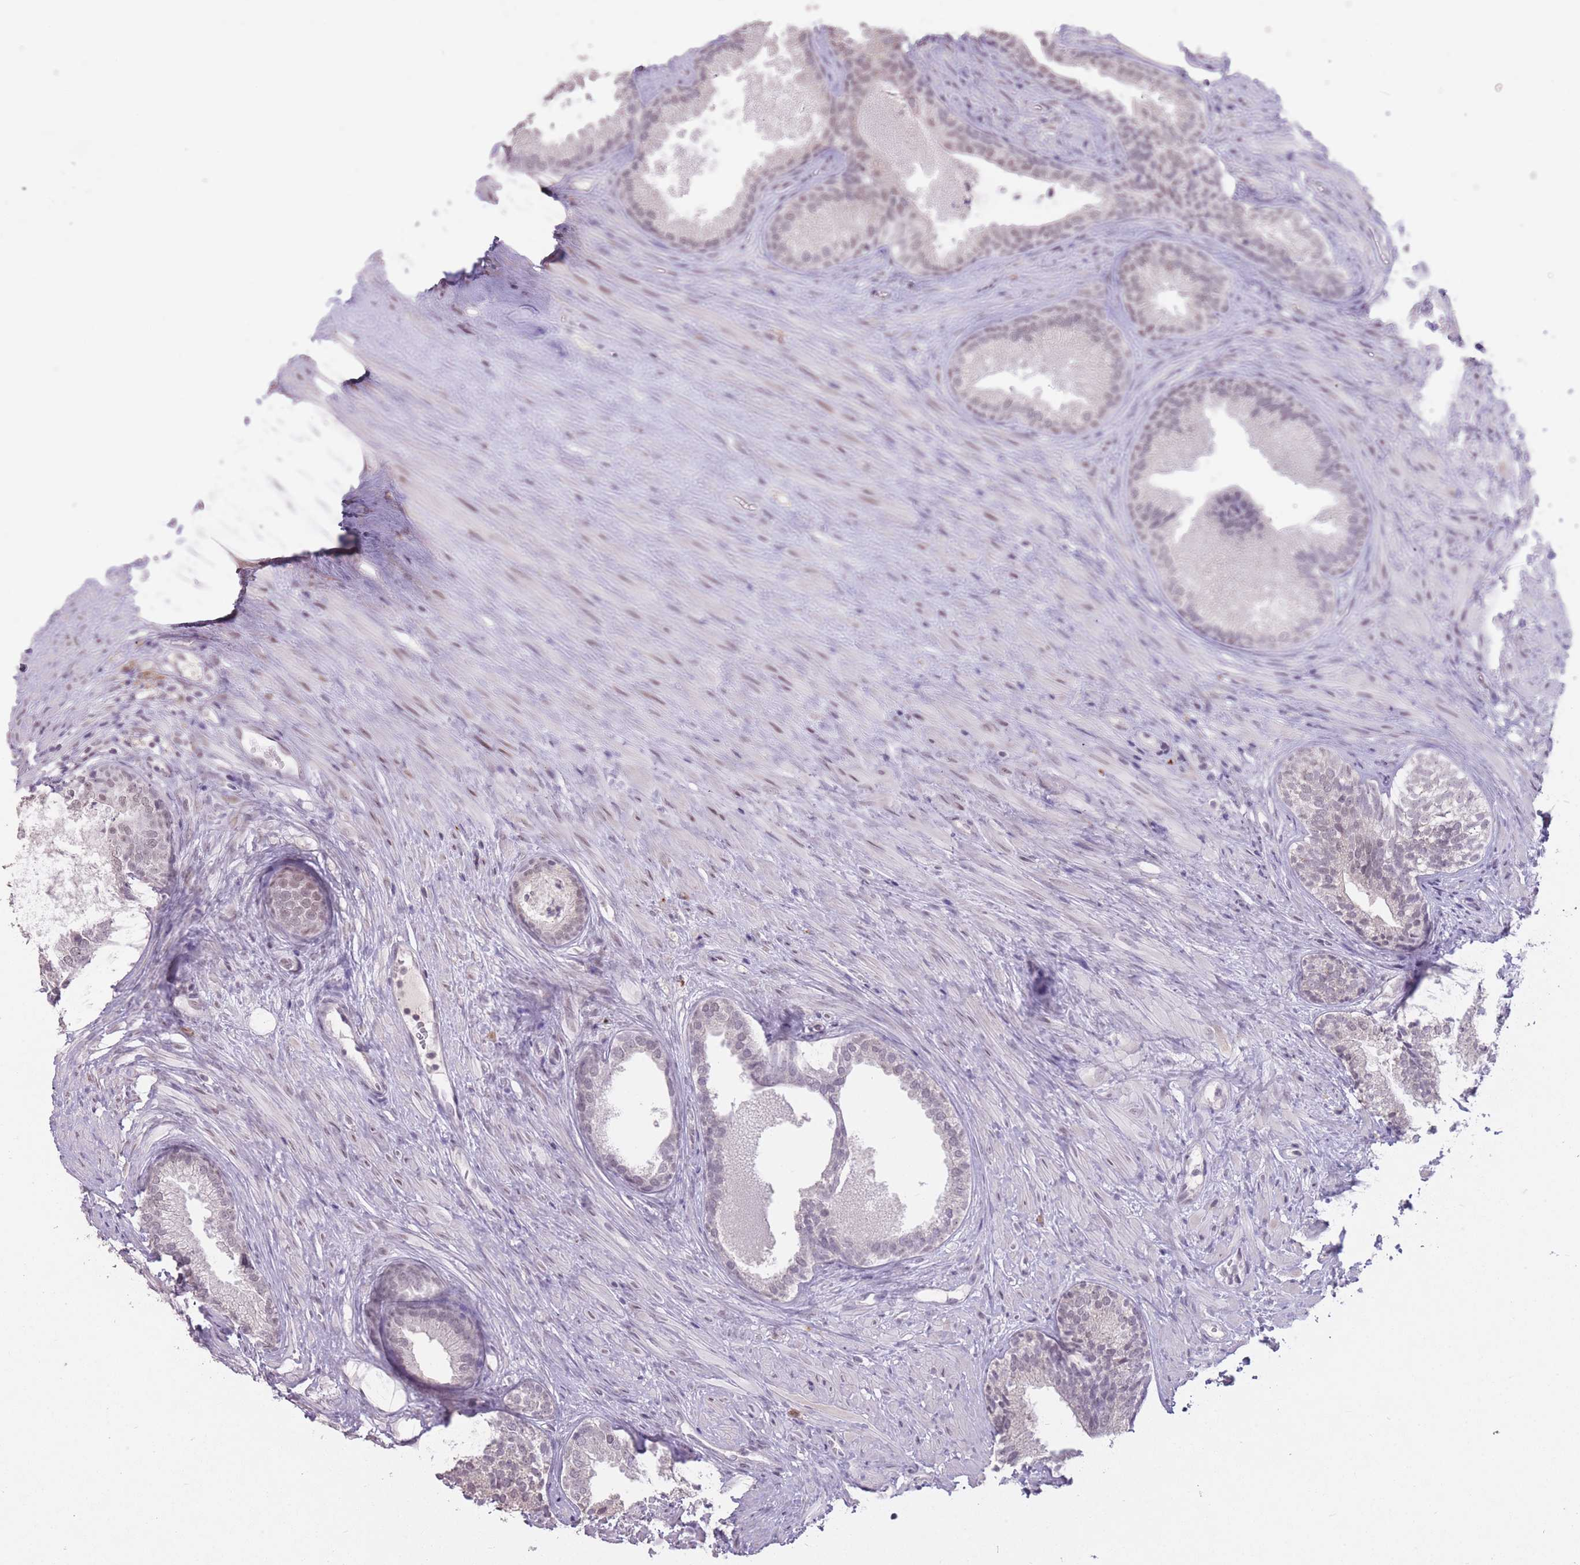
{"staining": {"intensity": "weak", "quantity": "25%-75%", "location": "nuclear"}, "tissue": "prostate", "cell_type": "Glandular cells", "image_type": "normal", "snomed": [{"axis": "morphology", "description": "Normal tissue, NOS"}, {"axis": "topography", "description": "Prostate"}], "caption": "IHC histopathology image of normal human prostate stained for a protein (brown), which demonstrates low levels of weak nuclear expression in about 25%-75% of glandular cells.", "gene": "HNRNPUL1", "patient": {"sex": "male", "age": 76}}